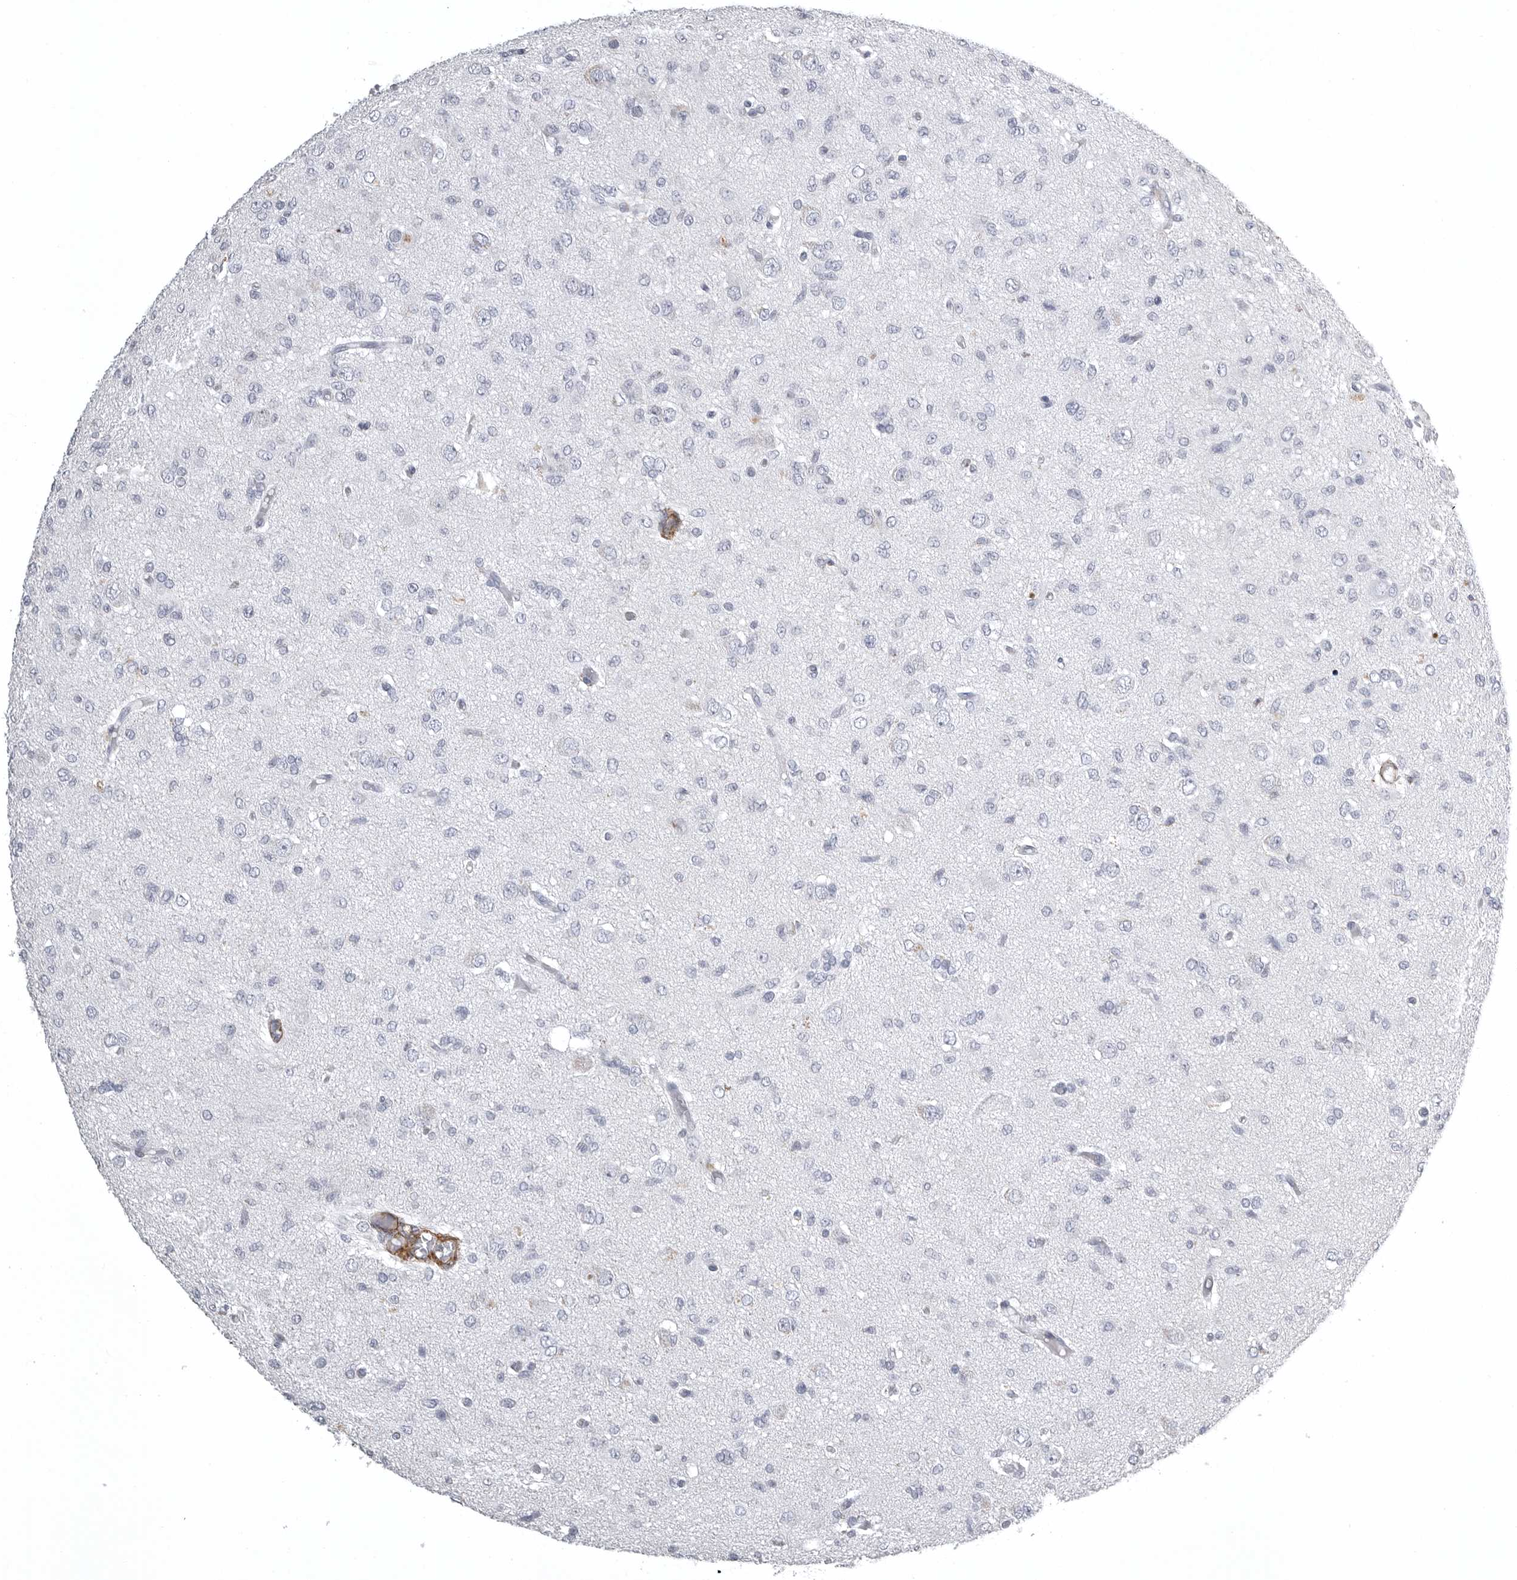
{"staining": {"intensity": "negative", "quantity": "none", "location": "none"}, "tissue": "glioma", "cell_type": "Tumor cells", "image_type": "cancer", "snomed": [{"axis": "morphology", "description": "Glioma, malignant, High grade"}, {"axis": "topography", "description": "Brain"}], "caption": "The immunohistochemistry micrograph has no significant positivity in tumor cells of glioma tissue. Brightfield microscopy of immunohistochemistry stained with DAB (3,3'-diaminobenzidine) (brown) and hematoxylin (blue), captured at high magnification.", "gene": "AOC3", "patient": {"sex": "female", "age": 59}}